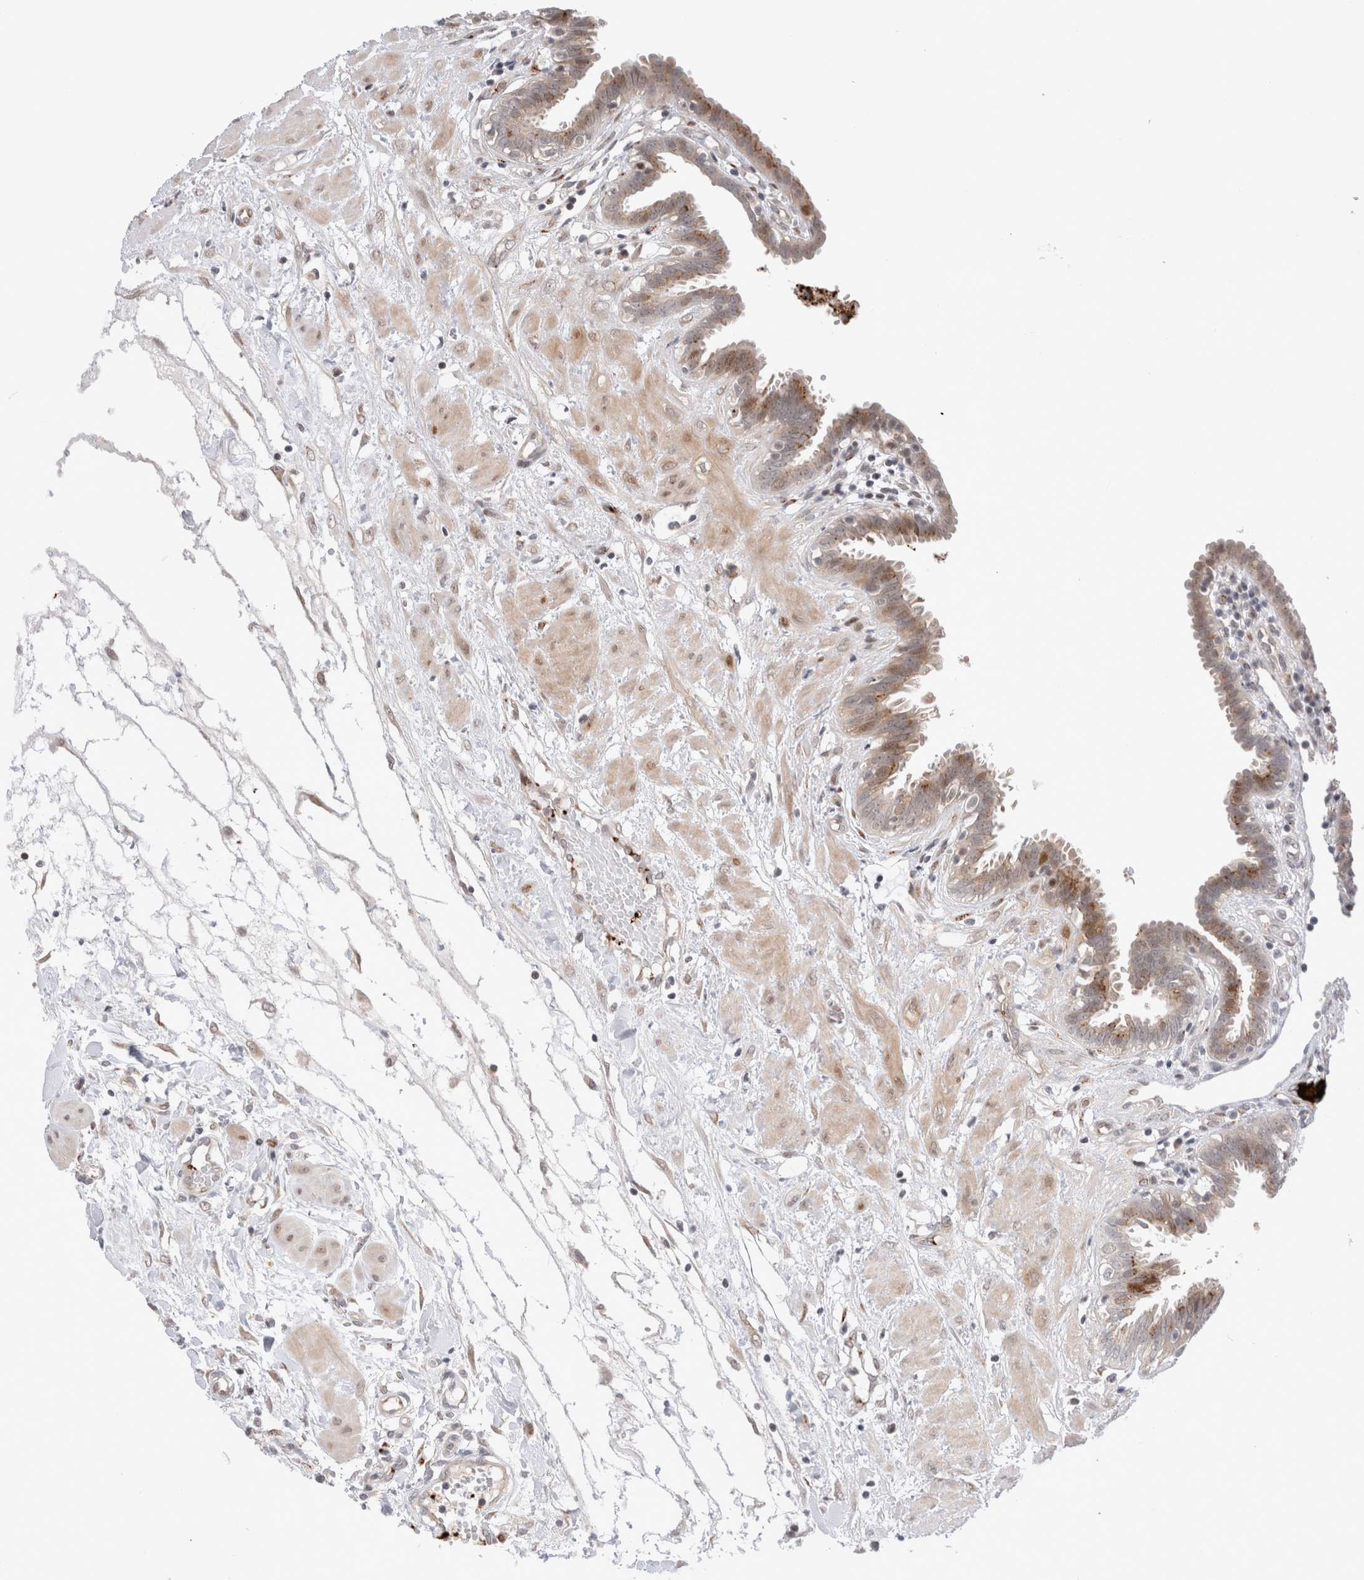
{"staining": {"intensity": "moderate", "quantity": ">75%", "location": "cytoplasmic/membranous"}, "tissue": "fallopian tube", "cell_type": "Glandular cells", "image_type": "normal", "snomed": [{"axis": "morphology", "description": "Normal tissue, NOS"}, {"axis": "topography", "description": "Fallopian tube"}, {"axis": "topography", "description": "Placenta"}], "caption": "The photomicrograph displays immunohistochemical staining of benign fallopian tube. There is moderate cytoplasmic/membranous expression is identified in about >75% of glandular cells. The staining is performed using DAB brown chromogen to label protein expression. The nuclei are counter-stained blue using hematoxylin.", "gene": "VPS28", "patient": {"sex": "female", "age": 32}}